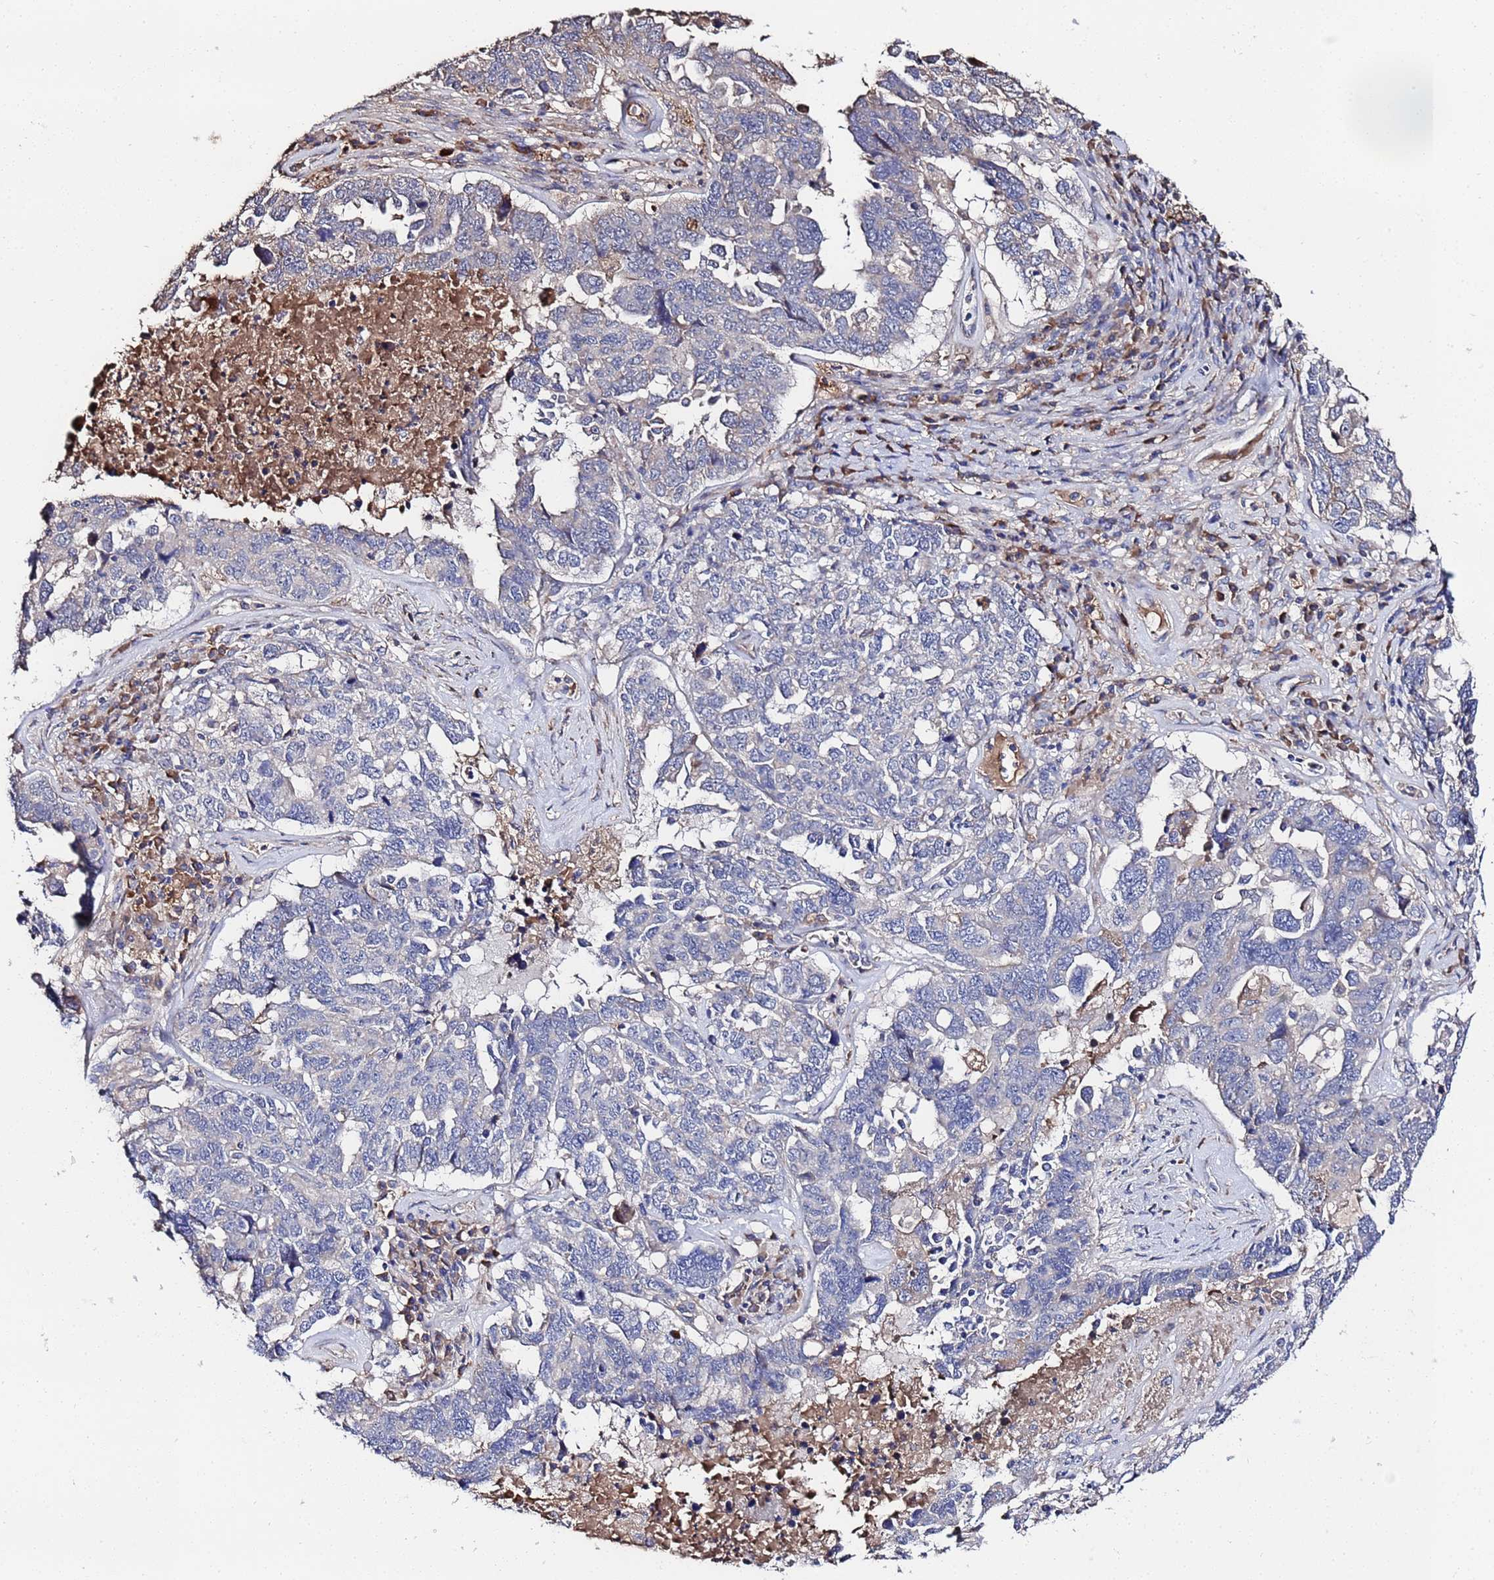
{"staining": {"intensity": "negative", "quantity": "none", "location": "none"}, "tissue": "ovarian cancer", "cell_type": "Tumor cells", "image_type": "cancer", "snomed": [{"axis": "morphology", "description": "Carcinoma, endometroid"}, {"axis": "topography", "description": "Ovary"}], "caption": "This is a histopathology image of immunohistochemistry staining of ovarian cancer (endometroid carcinoma), which shows no staining in tumor cells. (Brightfield microscopy of DAB immunohistochemistry at high magnification).", "gene": "TCP10L", "patient": {"sex": "female", "age": 62}}